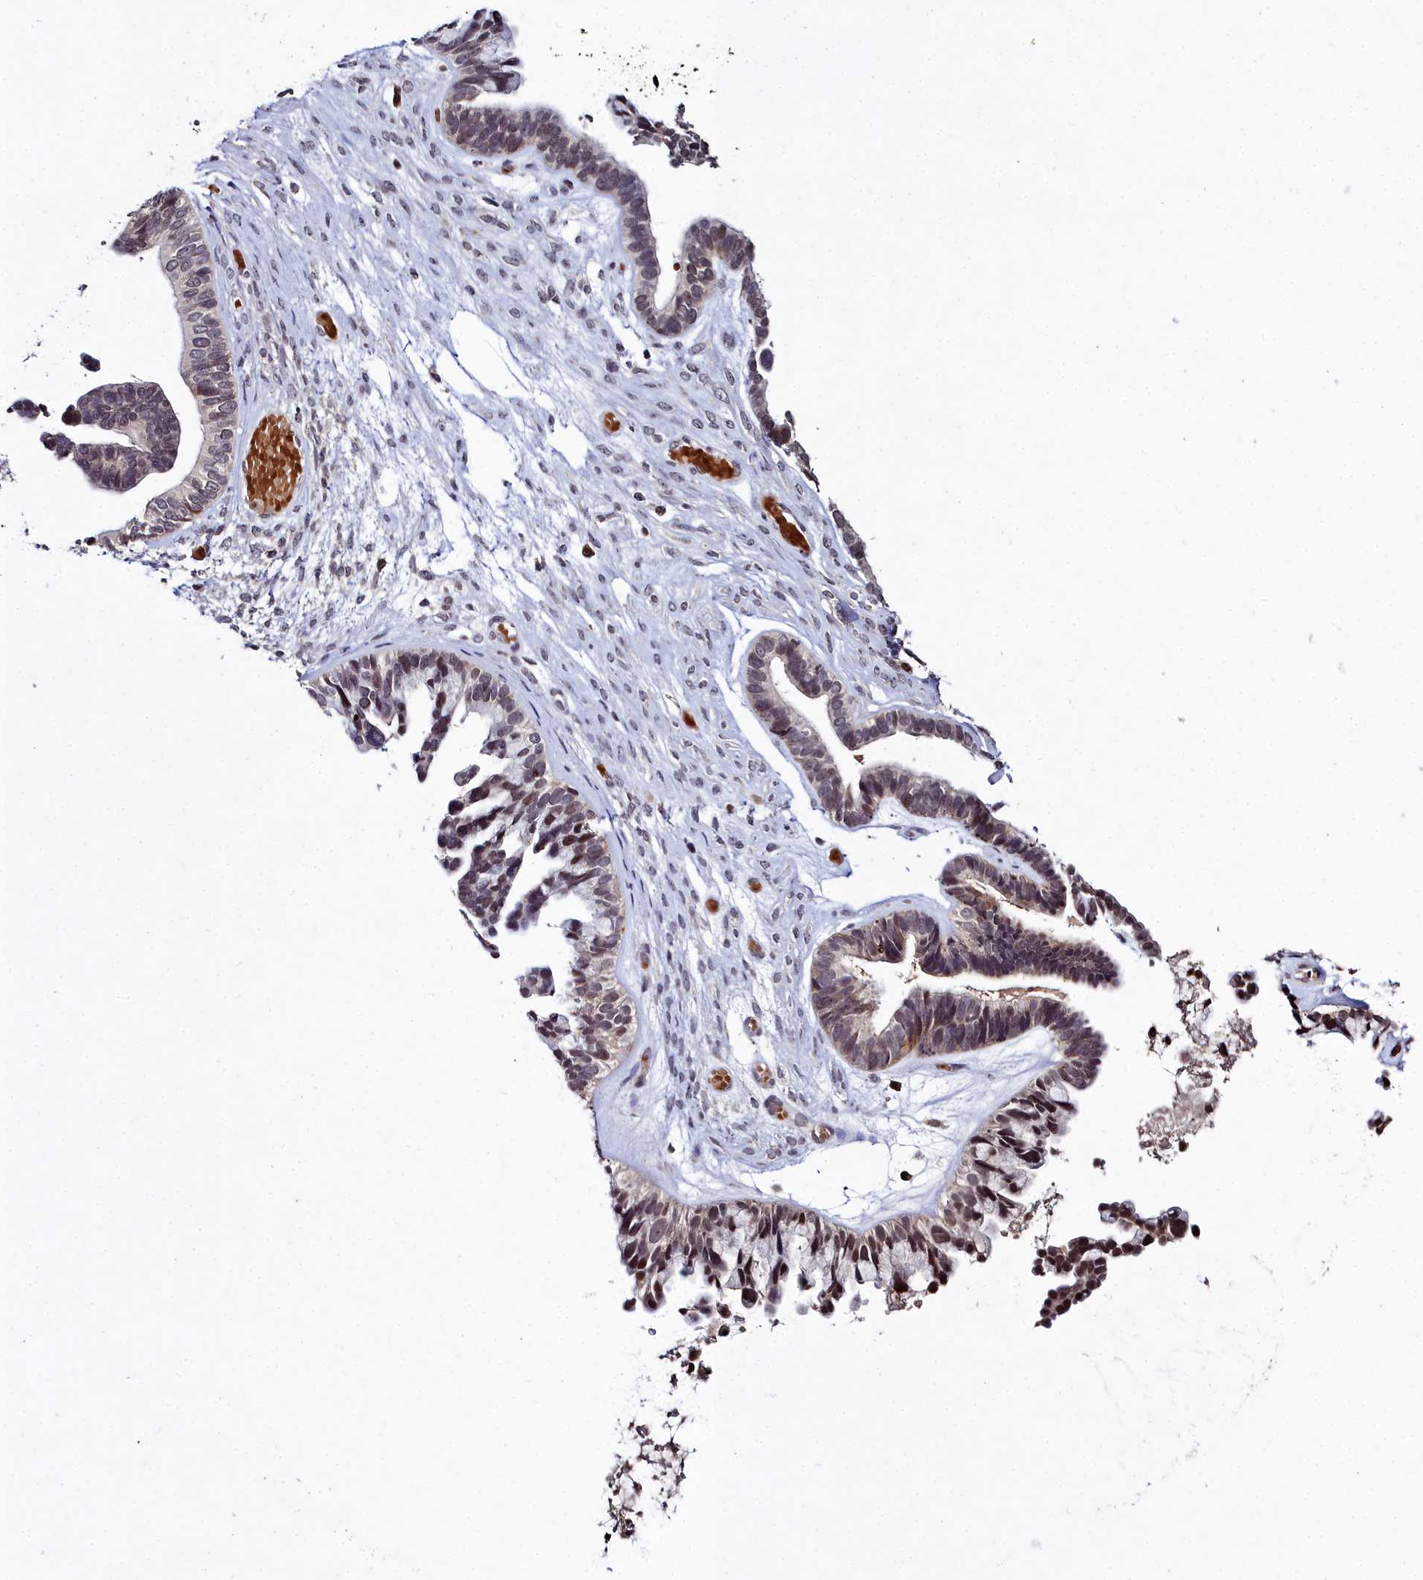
{"staining": {"intensity": "negative", "quantity": "none", "location": "none"}, "tissue": "ovarian cancer", "cell_type": "Tumor cells", "image_type": "cancer", "snomed": [{"axis": "morphology", "description": "Cystadenocarcinoma, serous, NOS"}, {"axis": "topography", "description": "Ovary"}], "caption": "This is an immunohistochemistry (IHC) micrograph of human ovarian cancer. There is no expression in tumor cells.", "gene": "FZD4", "patient": {"sex": "female", "age": 56}}